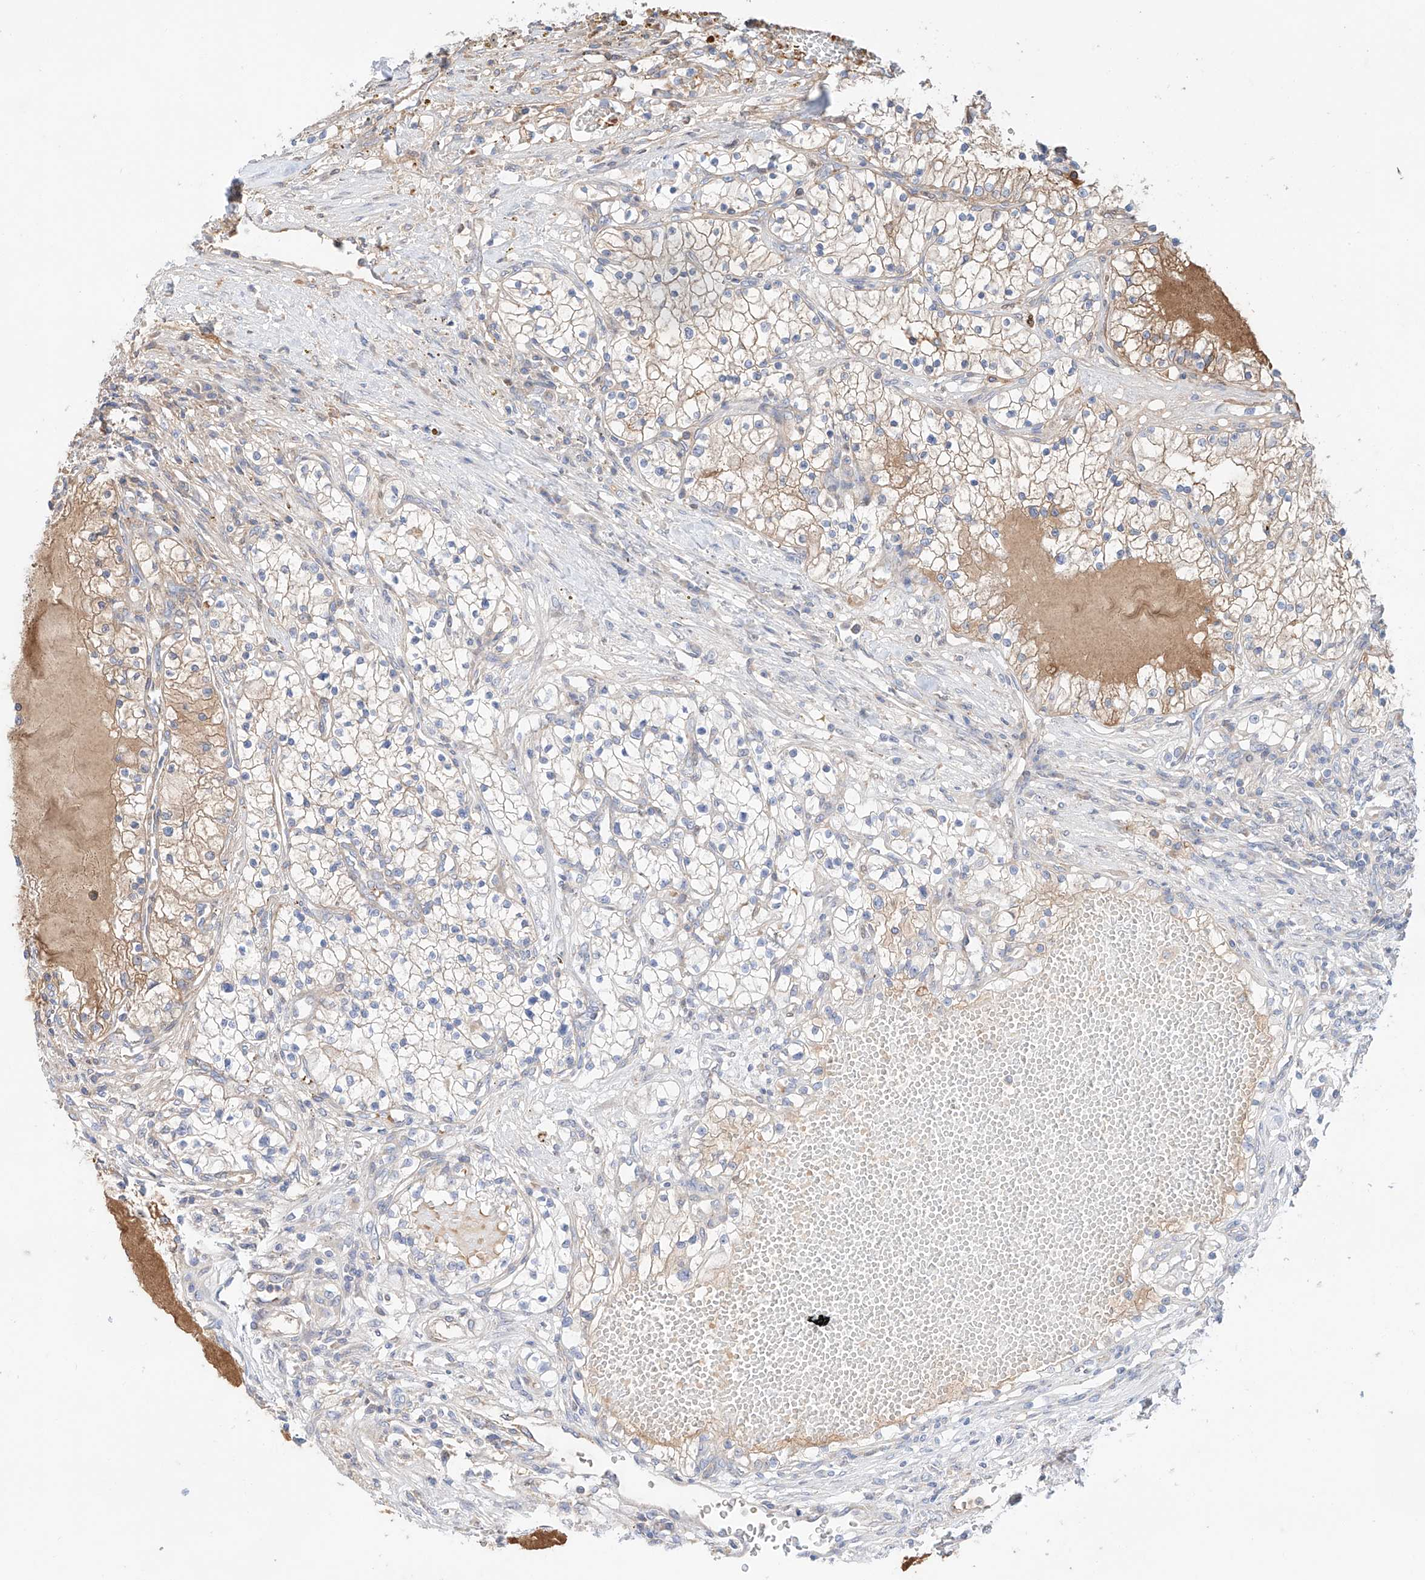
{"staining": {"intensity": "weak", "quantity": "<25%", "location": "cytoplasmic/membranous"}, "tissue": "renal cancer", "cell_type": "Tumor cells", "image_type": "cancer", "snomed": [{"axis": "morphology", "description": "Normal tissue, NOS"}, {"axis": "morphology", "description": "Adenocarcinoma, NOS"}, {"axis": "topography", "description": "Kidney"}], "caption": "IHC of renal cancer (adenocarcinoma) reveals no positivity in tumor cells.", "gene": "PGGT1B", "patient": {"sex": "male", "age": 68}}